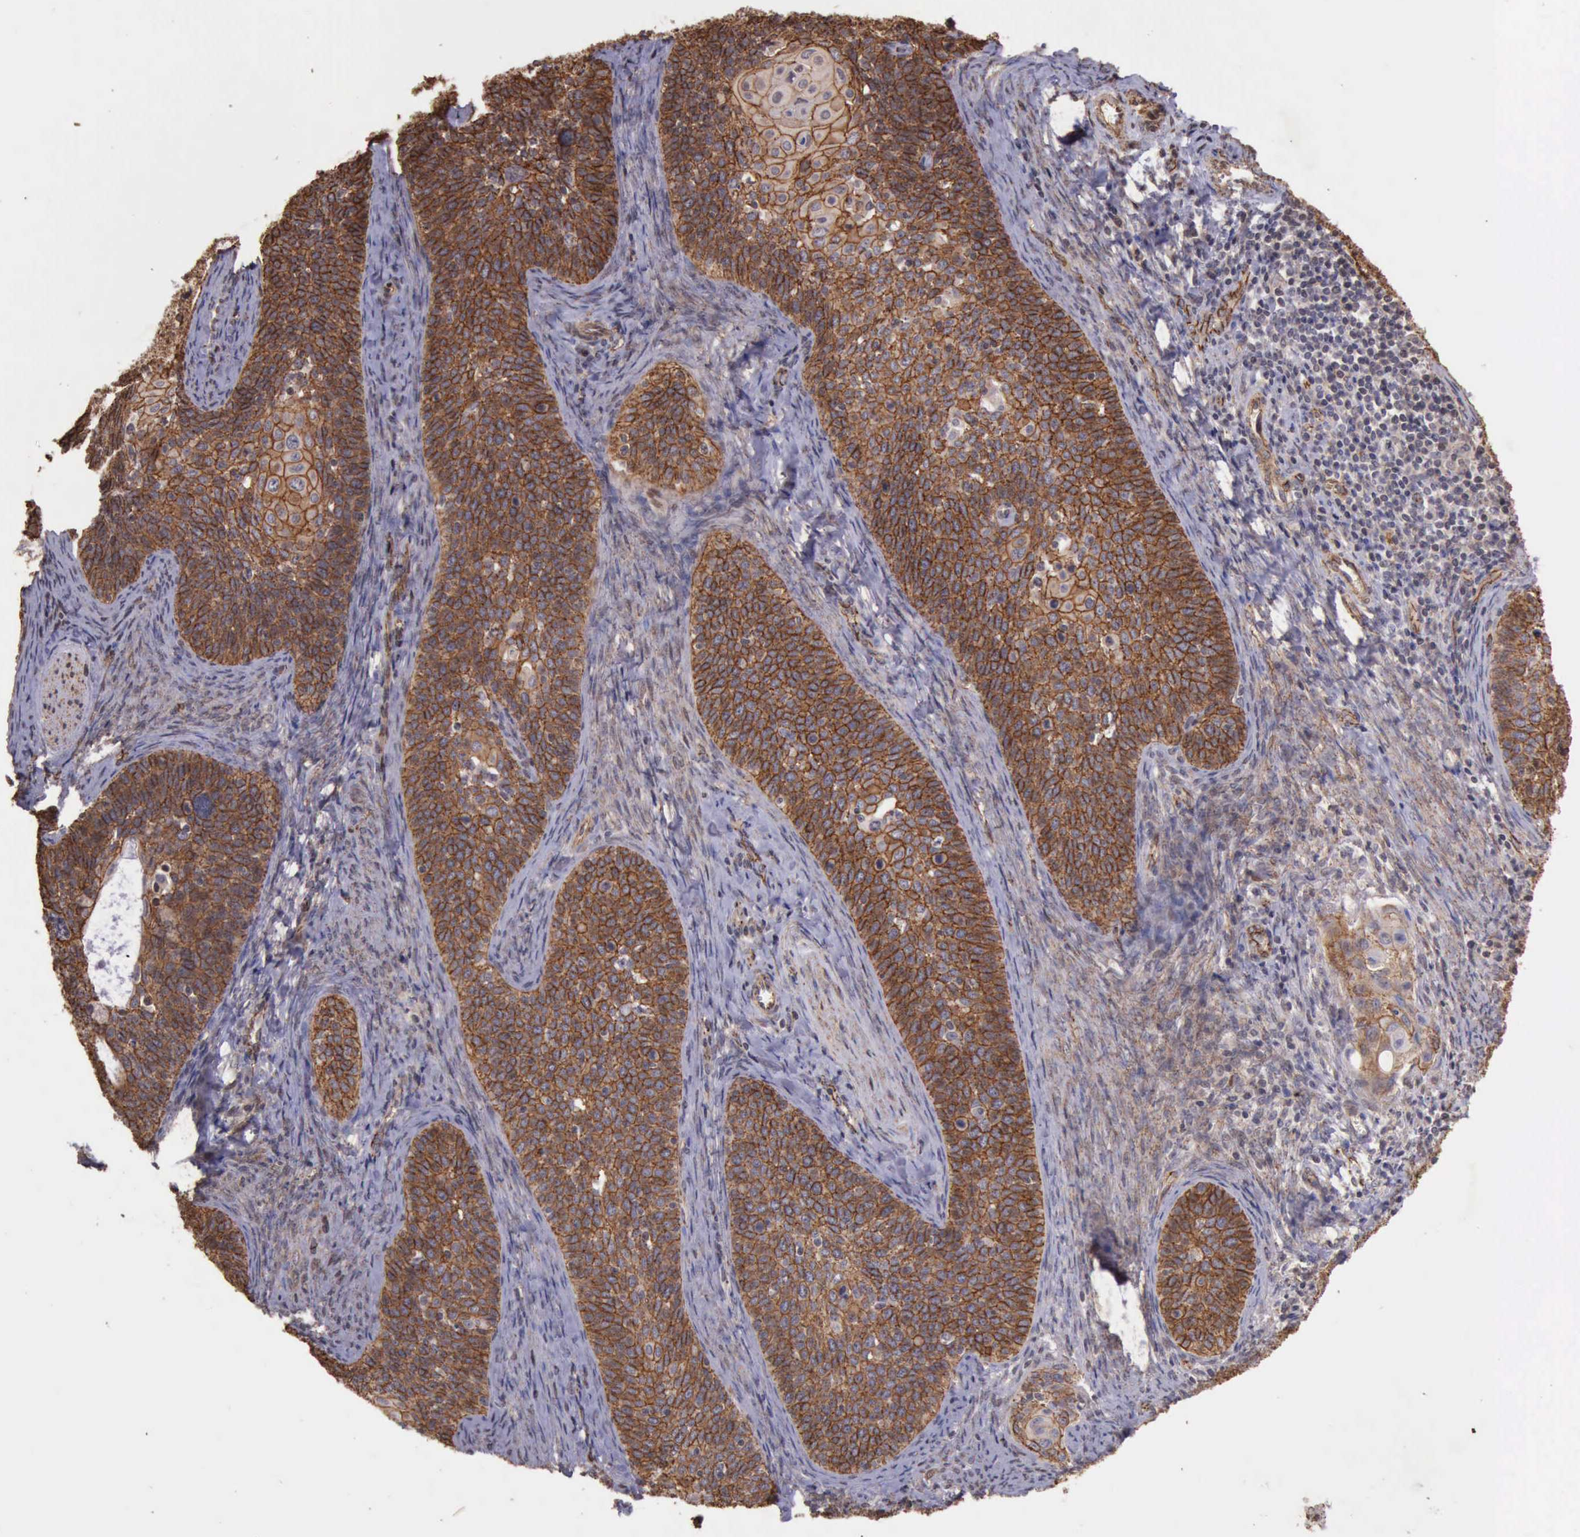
{"staining": {"intensity": "moderate", "quantity": ">75%", "location": "cytoplasmic/membranous"}, "tissue": "cervical cancer", "cell_type": "Tumor cells", "image_type": "cancer", "snomed": [{"axis": "morphology", "description": "Squamous cell carcinoma, NOS"}, {"axis": "topography", "description": "Cervix"}], "caption": "Immunohistochemistry (DAB (3,3'-diaminobenzidine)) staining of squamous cell carcinoma (cervical) reveals moderate cytoplasmic/membranous protein expression in approximately >75% of tumor cells. Using DAB (brown) and hematoxylin (blue) stains, captured at high magnification using brightfield microscopy.", "gene": "CTNNB1", "patient": {"sex": "female", "age": 33}}